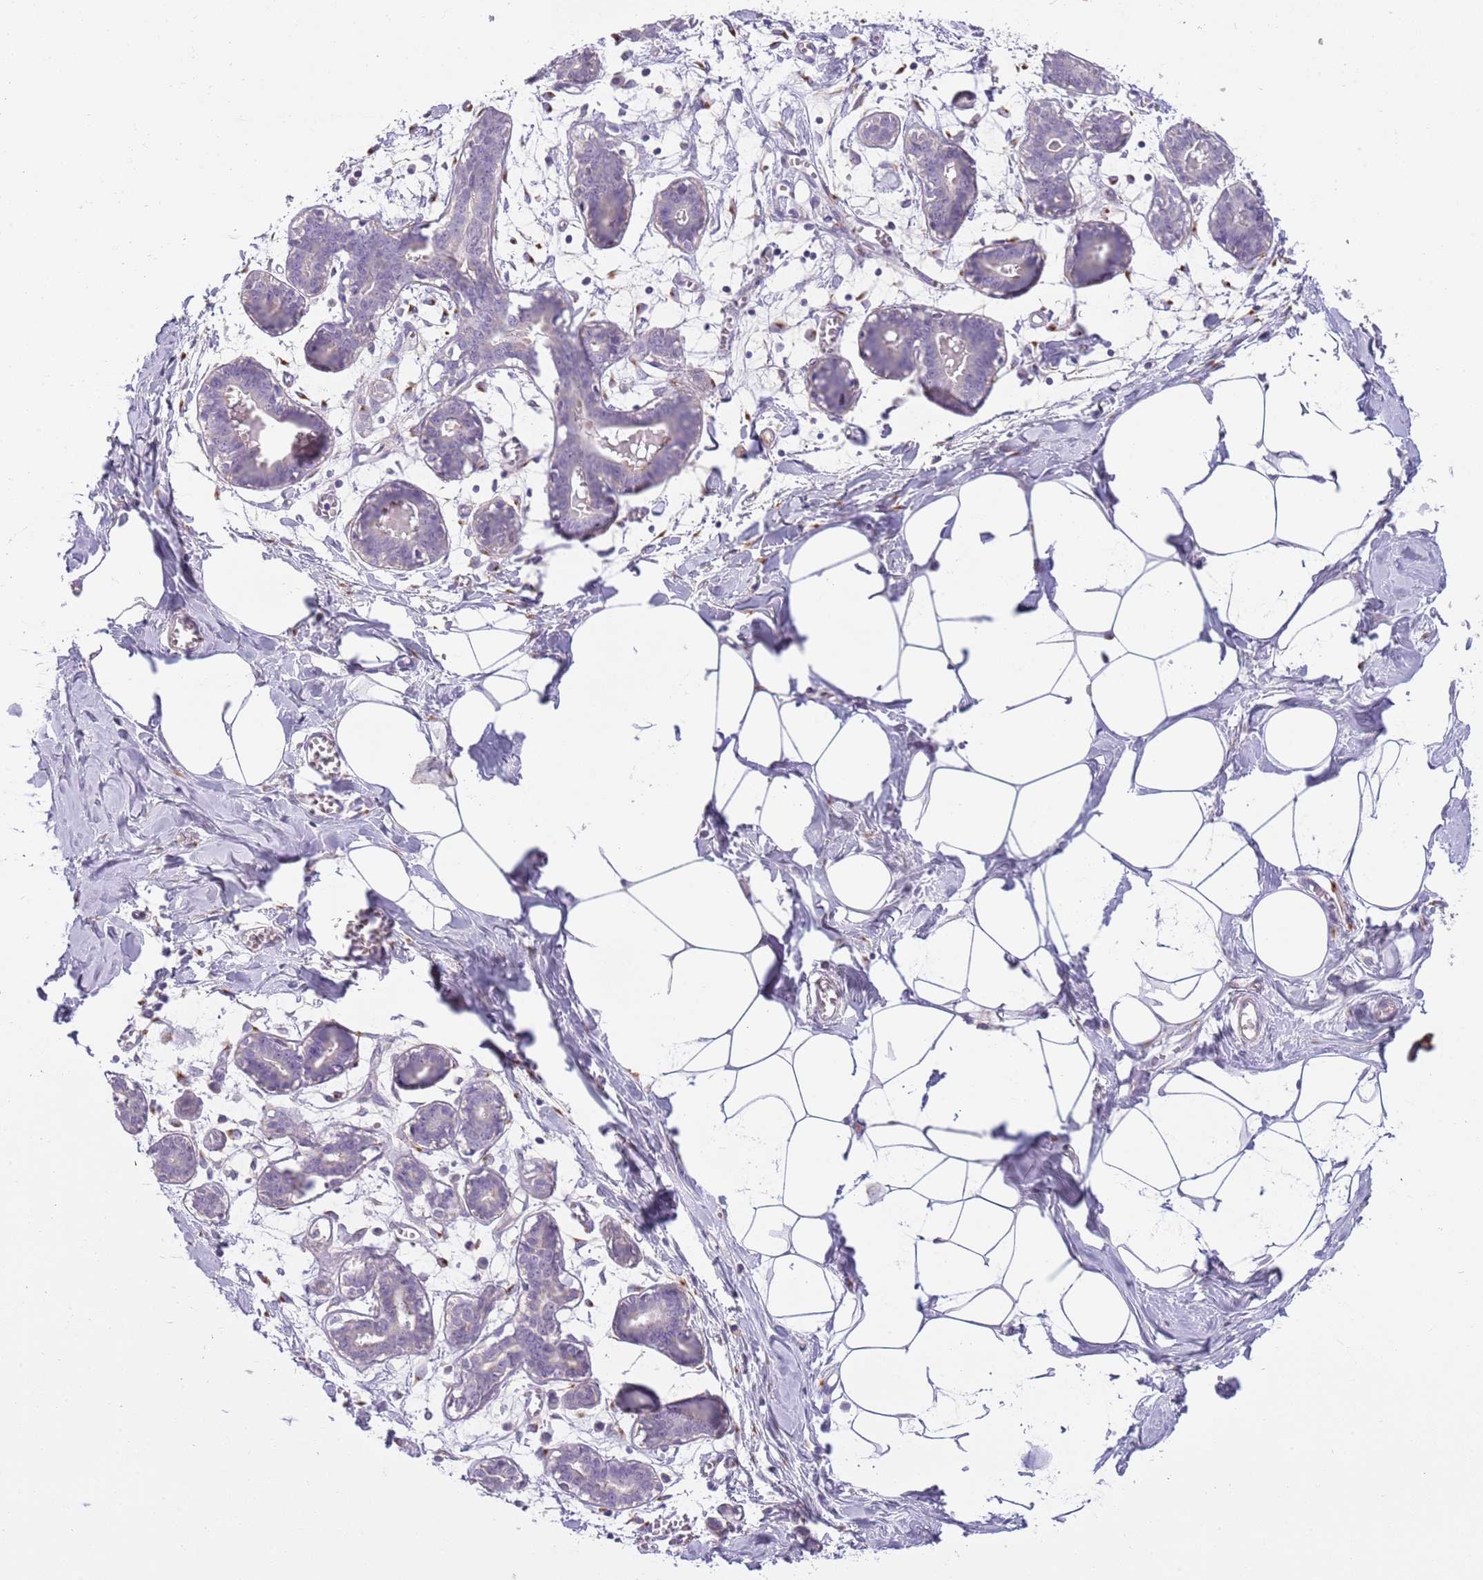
{"staining": {"intensity": "negative", "quantity": "none", "location": "none"}, "tissue": "breast", "cell_type": "Adipocytes", "image_type": "normal", "snomed": [{"axis": "morphology", "description": "Normal tissue, NOS"}, {"axis": "topography", "description": "Breast"}], "caption": "This histopathology image is of benign breast stained with immunohistochemistry (IHC) to label a protein in brown with the nuclei are counter-stained blue. There is no positivity in adipocytes.", "gene": "CFAP73", "patient": {"sex": "female", "age": 27}}